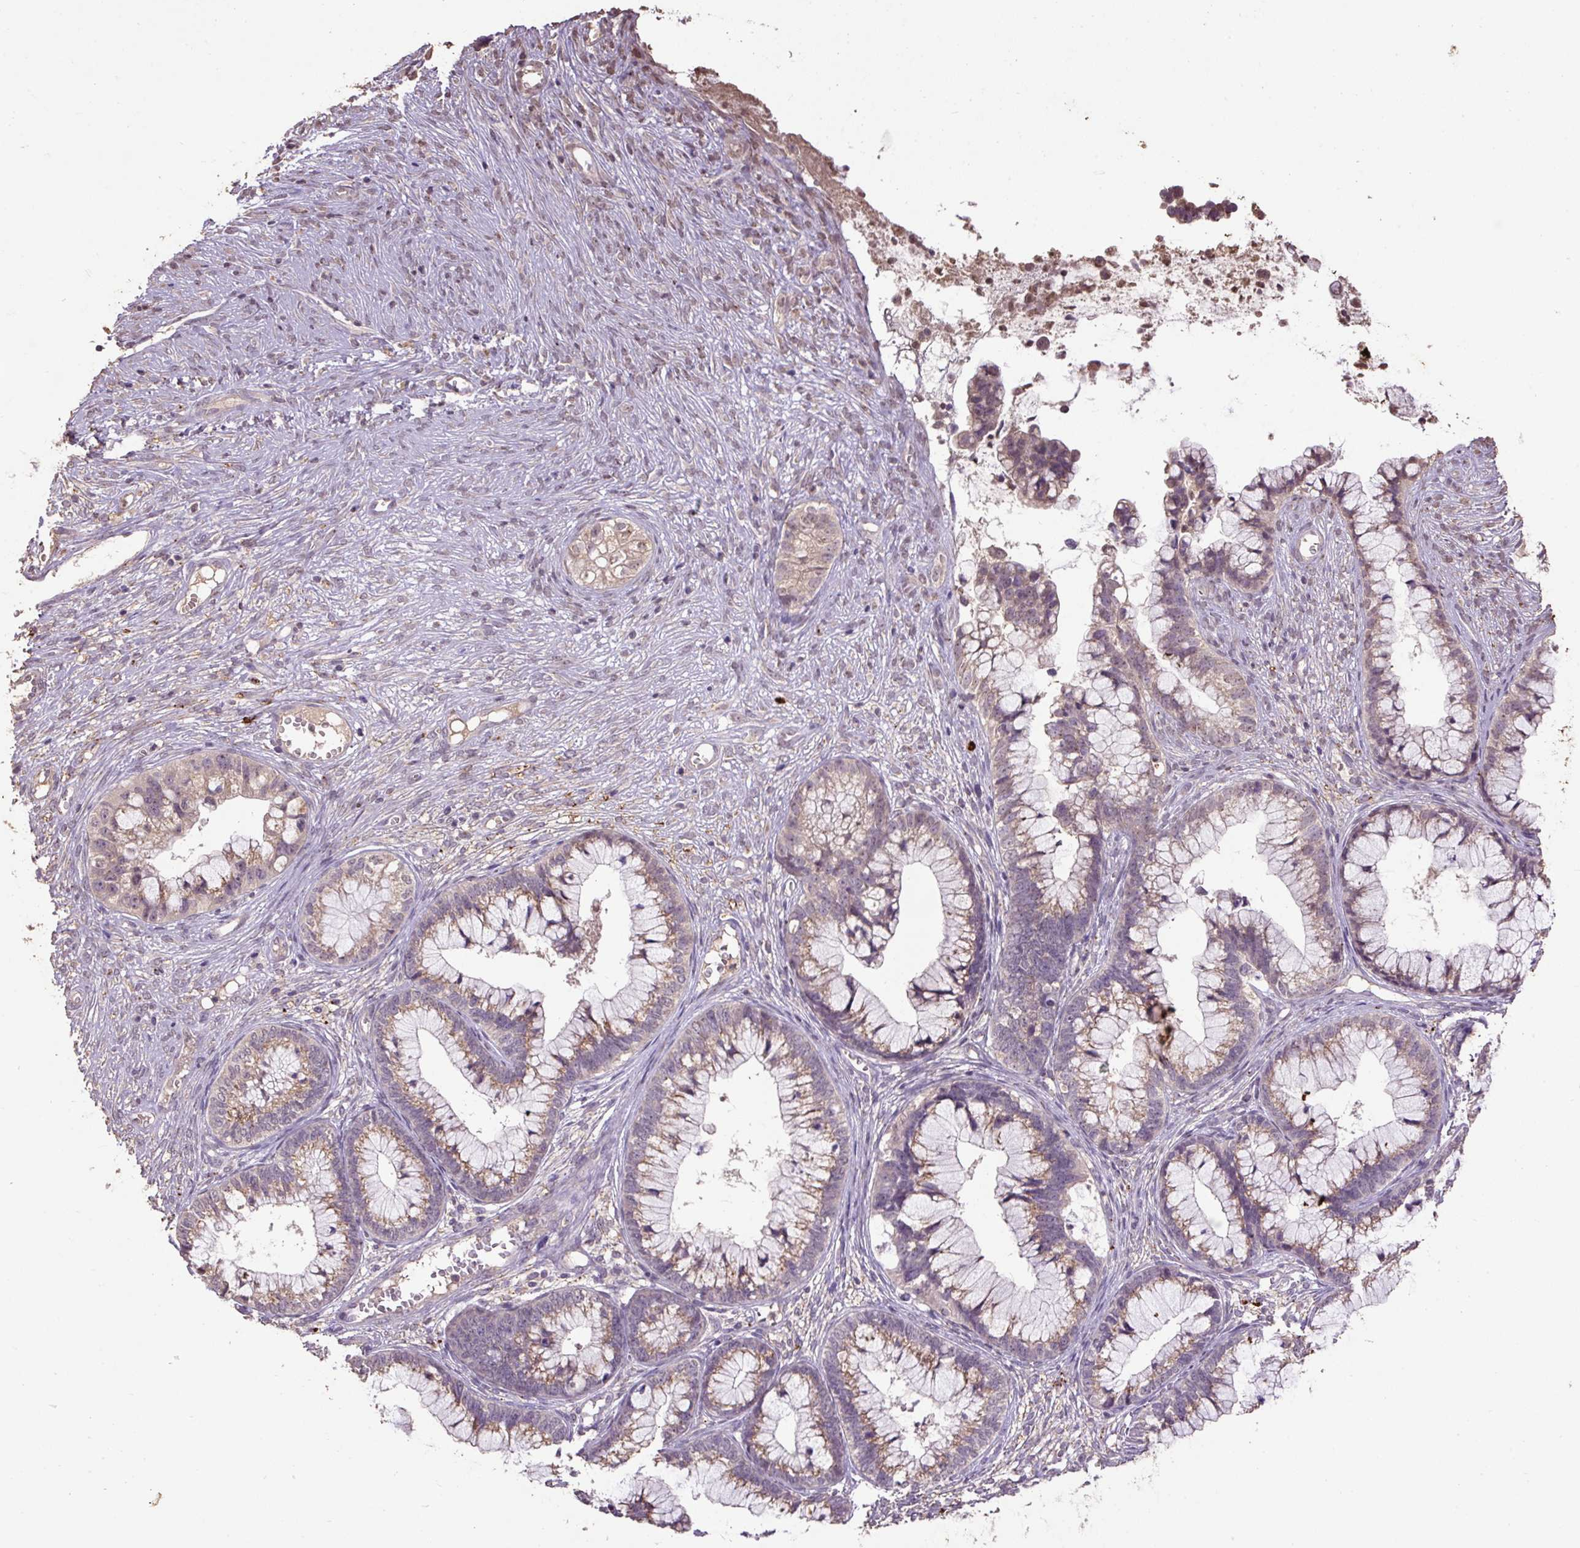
{"staining": {"intensity": "weak", "quantity": ">75%", "location": "cytoplasmic/membranous"}, "tissue": "cervical cancer", "cell_type": "Tumor cells", "image_type": "cancer", "snomed": [{"axis": "morphology", "description": "Adenocarcinoma, NOS"}, {"axis": "topography", "description": "Cervix"}], "caption": "High-magnification brightfield microscopy of cervical adenocarcinoma stained with DAB (3,3'-diaminobenzidine) (brown) and counterstained with hematoxylin (blue). tumor cells exhibit weak cytoplasmic/membranous positivity is present in approximately>75% of cells. (Brightfield microscopy of DAB IHC at high magnification).", "gene": "LRTM2", "patient": {"sex": "female", "age": 44}}